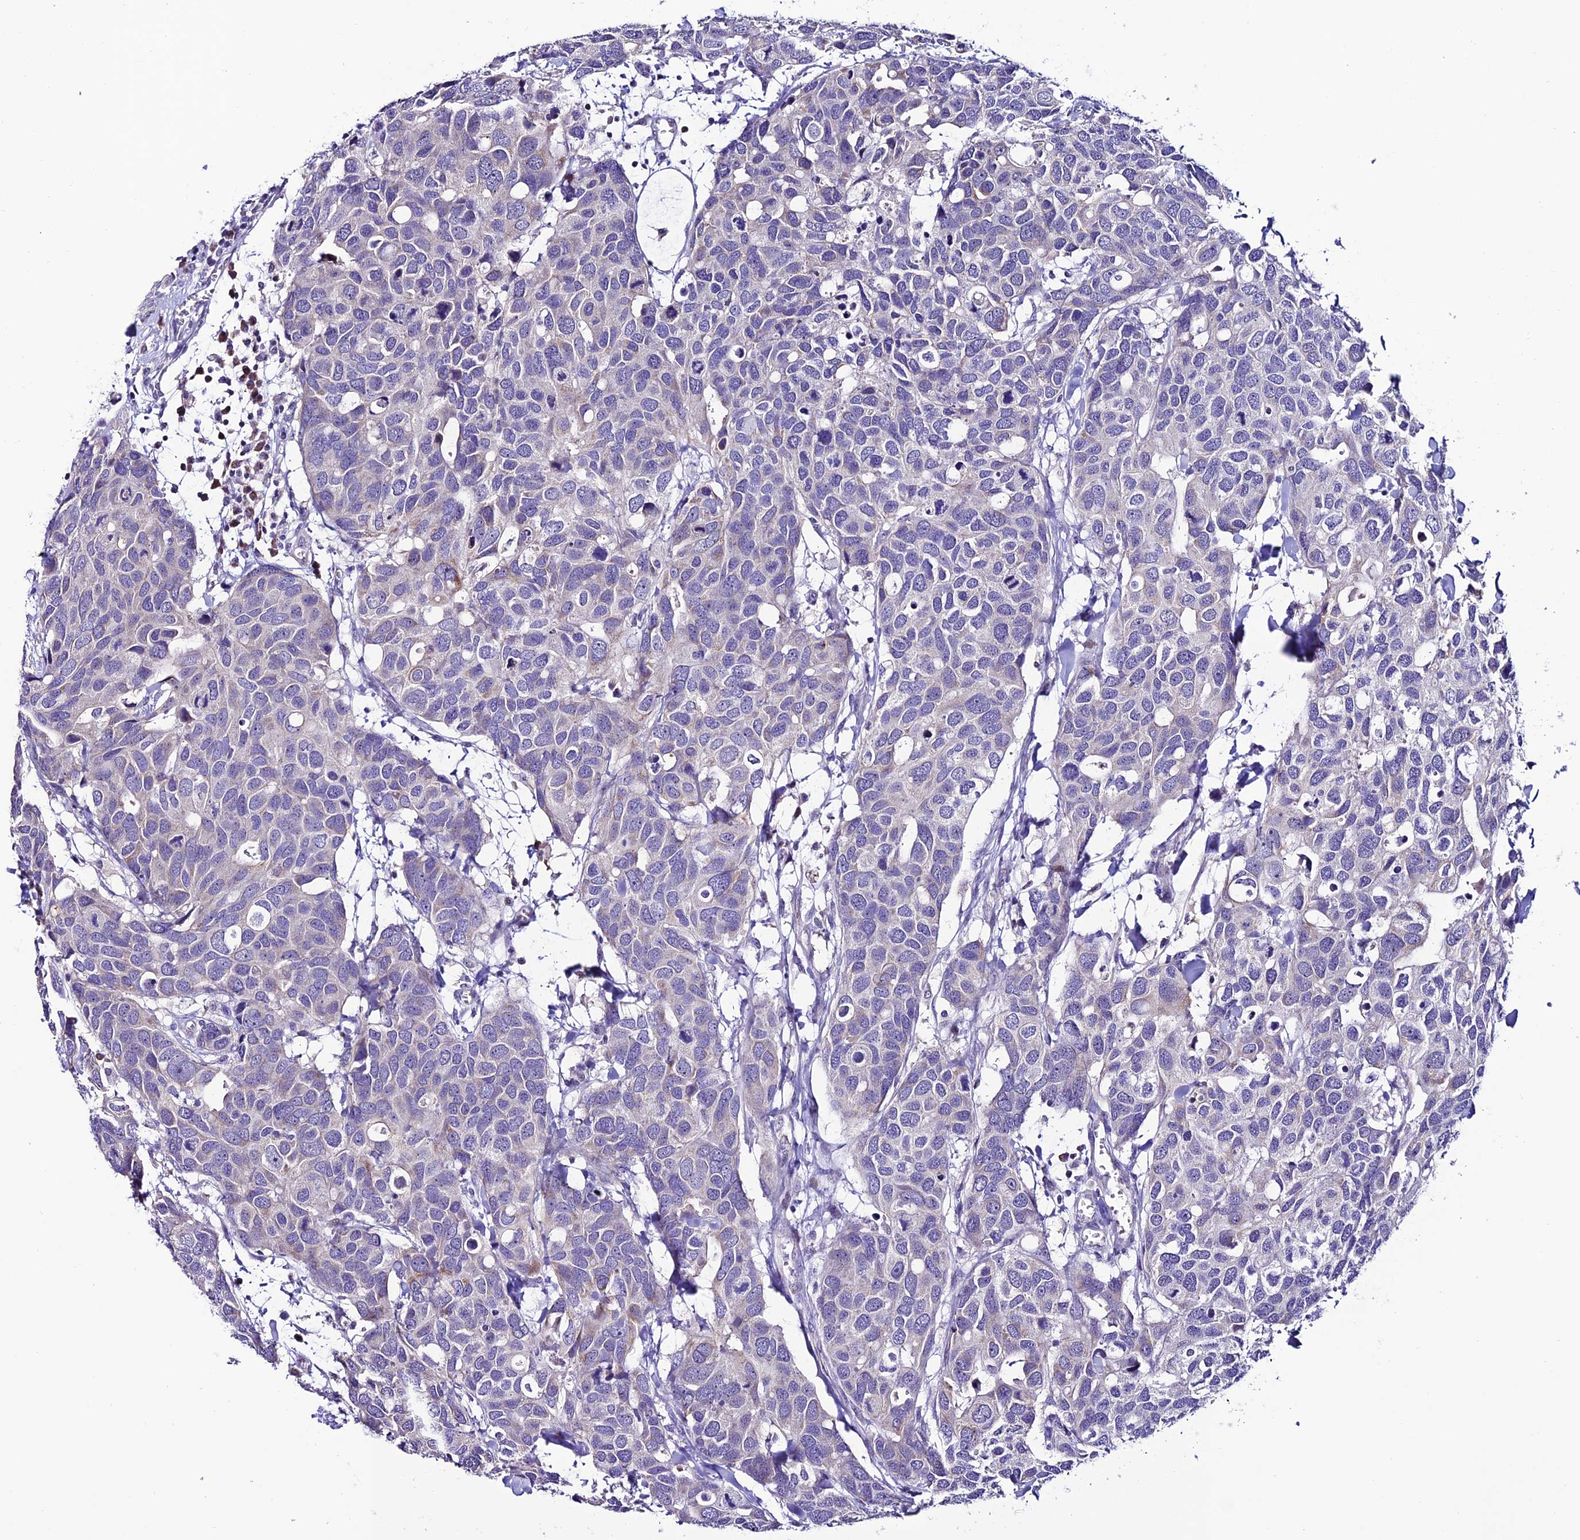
{"staining": {"intensity": "weak", "quantity": "<25%", "location": "cytoplasmic/membranous"}, "tissue": "breast cancer", "cell_type": "Tumor cells", "image_type": "cancer", "snomed": [{"axis": "morphology", "description": "Duct carcinoma"}, {"axis": "topography", "description": "Breast"}], "caption": "An immunohistochemistry (IHC) photomicrograph of invasive ductal carcinoma (breast) is shown. There is no staining in tumor cells of invasive ductal carcinoma (breast).", "gene": "SLC10A1", "patient": {"sex": "female", "age": 83}}